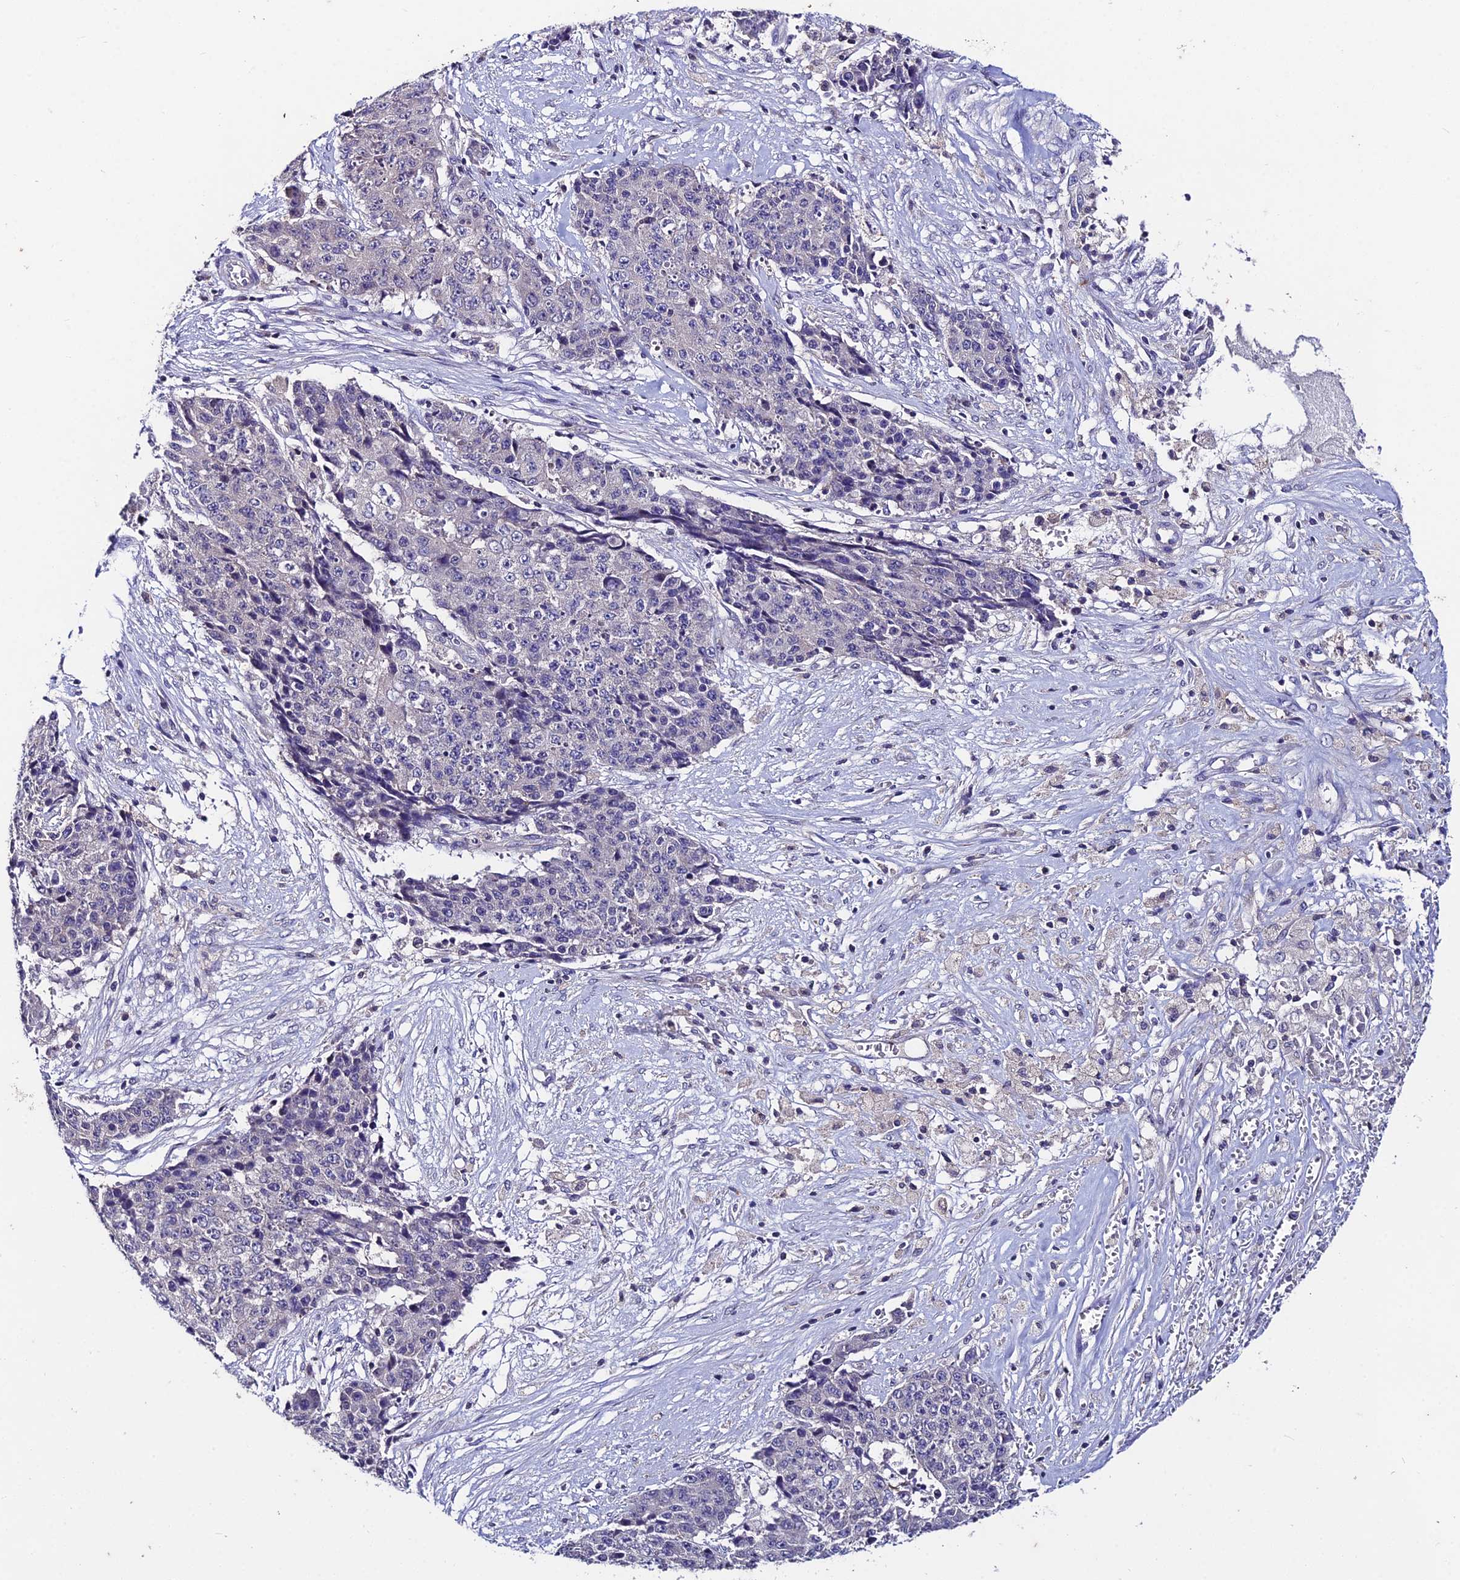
{"staining": {"intensity": "negative", "quantity": "none", "location": "none"}, "tissue": "ovarian cancer", "cell_type": "Tumor cells", "image_type": "cancer", "snomed": [{"axis": "morphology", "description": "Carcinoma, endometroid"}, {"axis": "topography", "description": "Ovary"}], "caption": "Immunohistochemistry micrograph of human ovarian endometroid carcinoma stained for a protein (brown), which shows no positivity in tumor cells.", "gene": "LGALS7", "patient": {"sex": "female", "age": 42}}